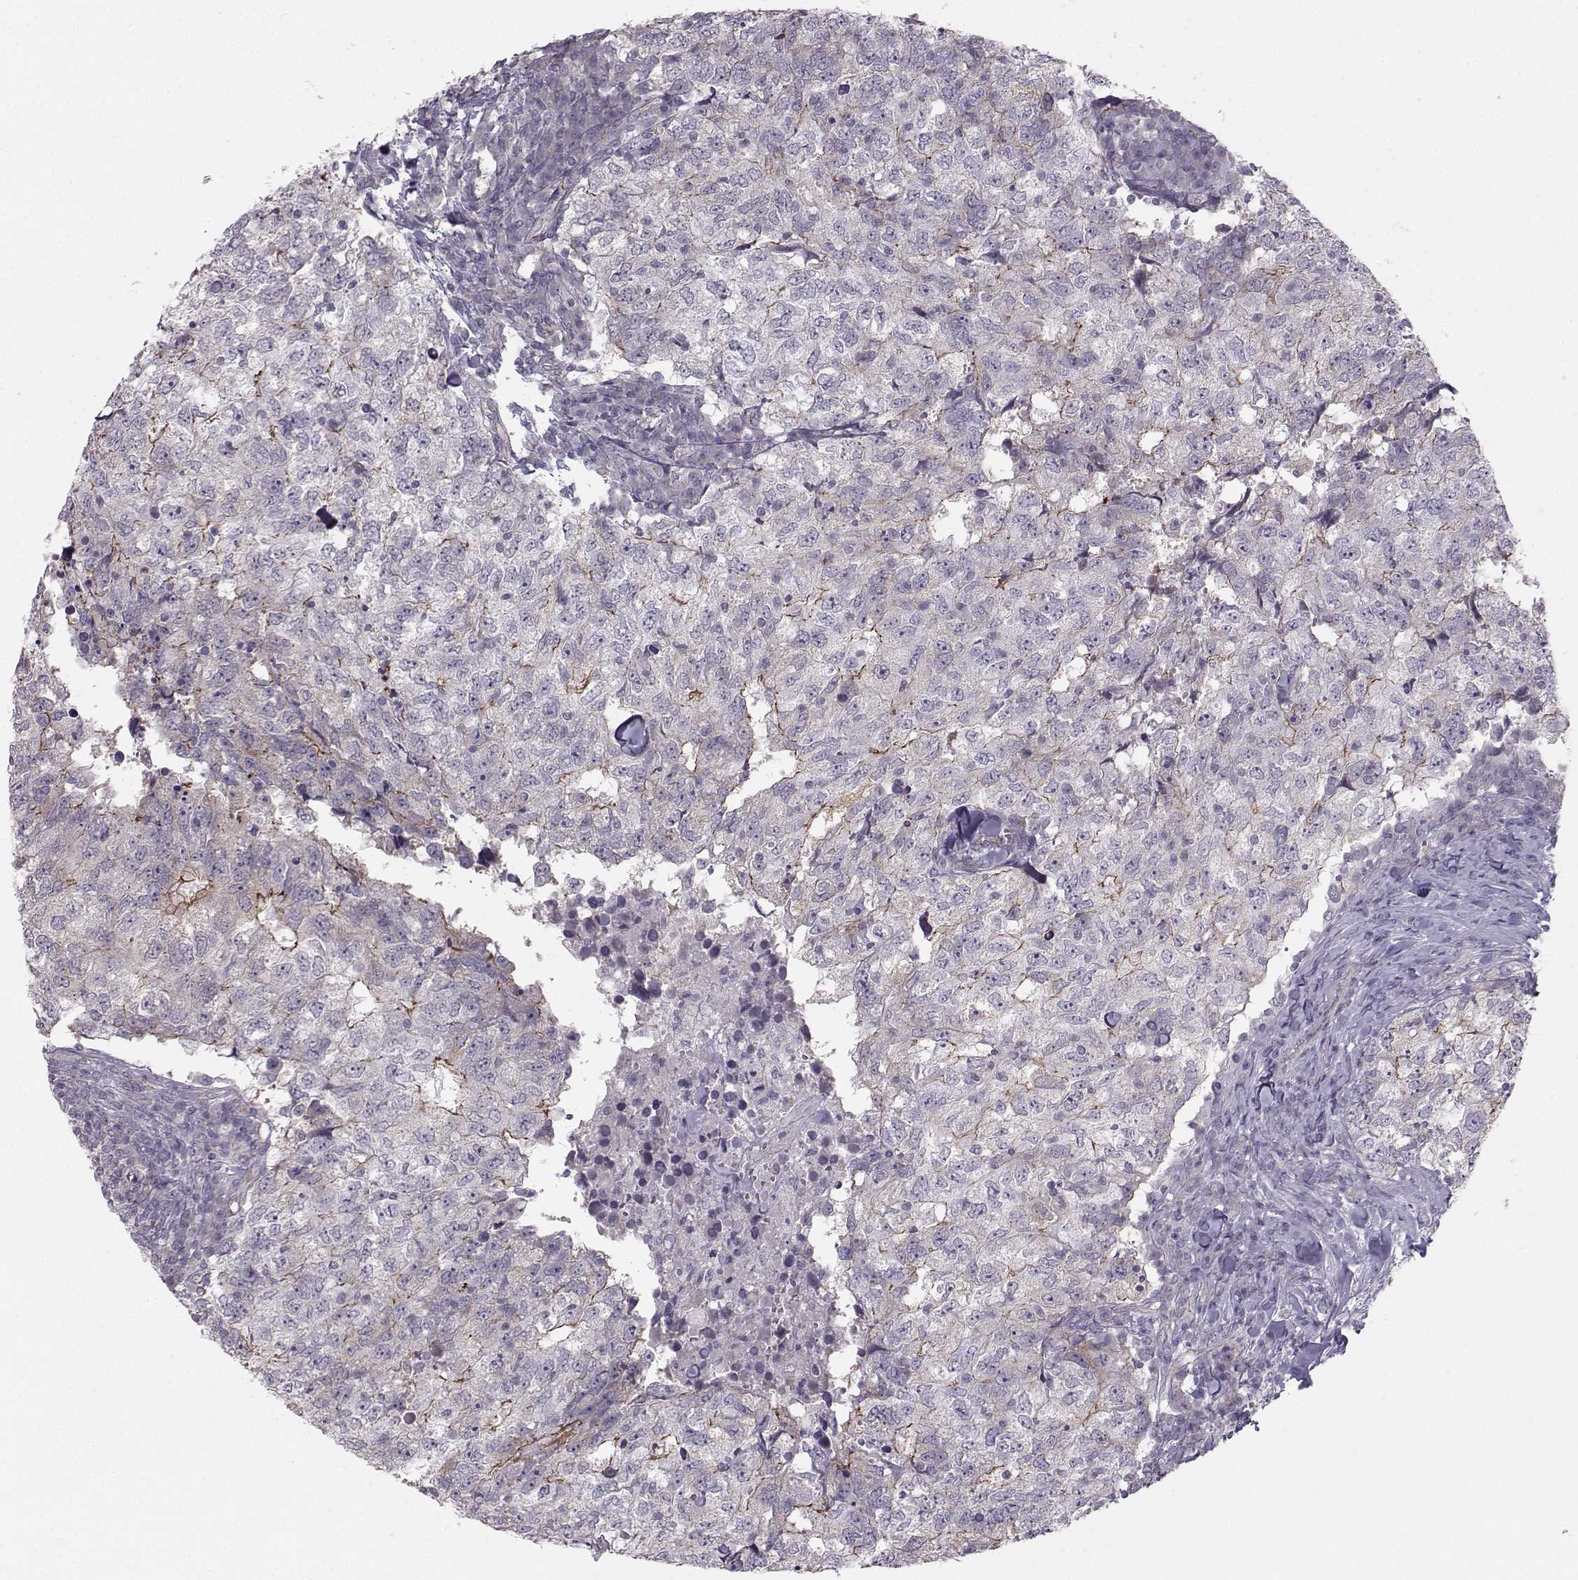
{"staining": {"intensity": "strong", "quantity": "<25%", "location": "cytoplasmic/membranous"}, "tissue": "breast cancer", "cell_type": "Tumor cells", "image_type": "cancer", "snomed": [{"axis": "morphology", "description": "Duct carcinoma"}, {"axis": "topography", "description": "Breast"}], "caption": "An immunohistochemistry (IHC) photomicrograph of neoplastic tissue is shown. Protein staining in brown shows strong cytoplasmic/membranous positivity in intraductal carcinoma (breast) within tumor cells.", "gene": "MAST1", "patient": {"sex": "female", "age": 30}}